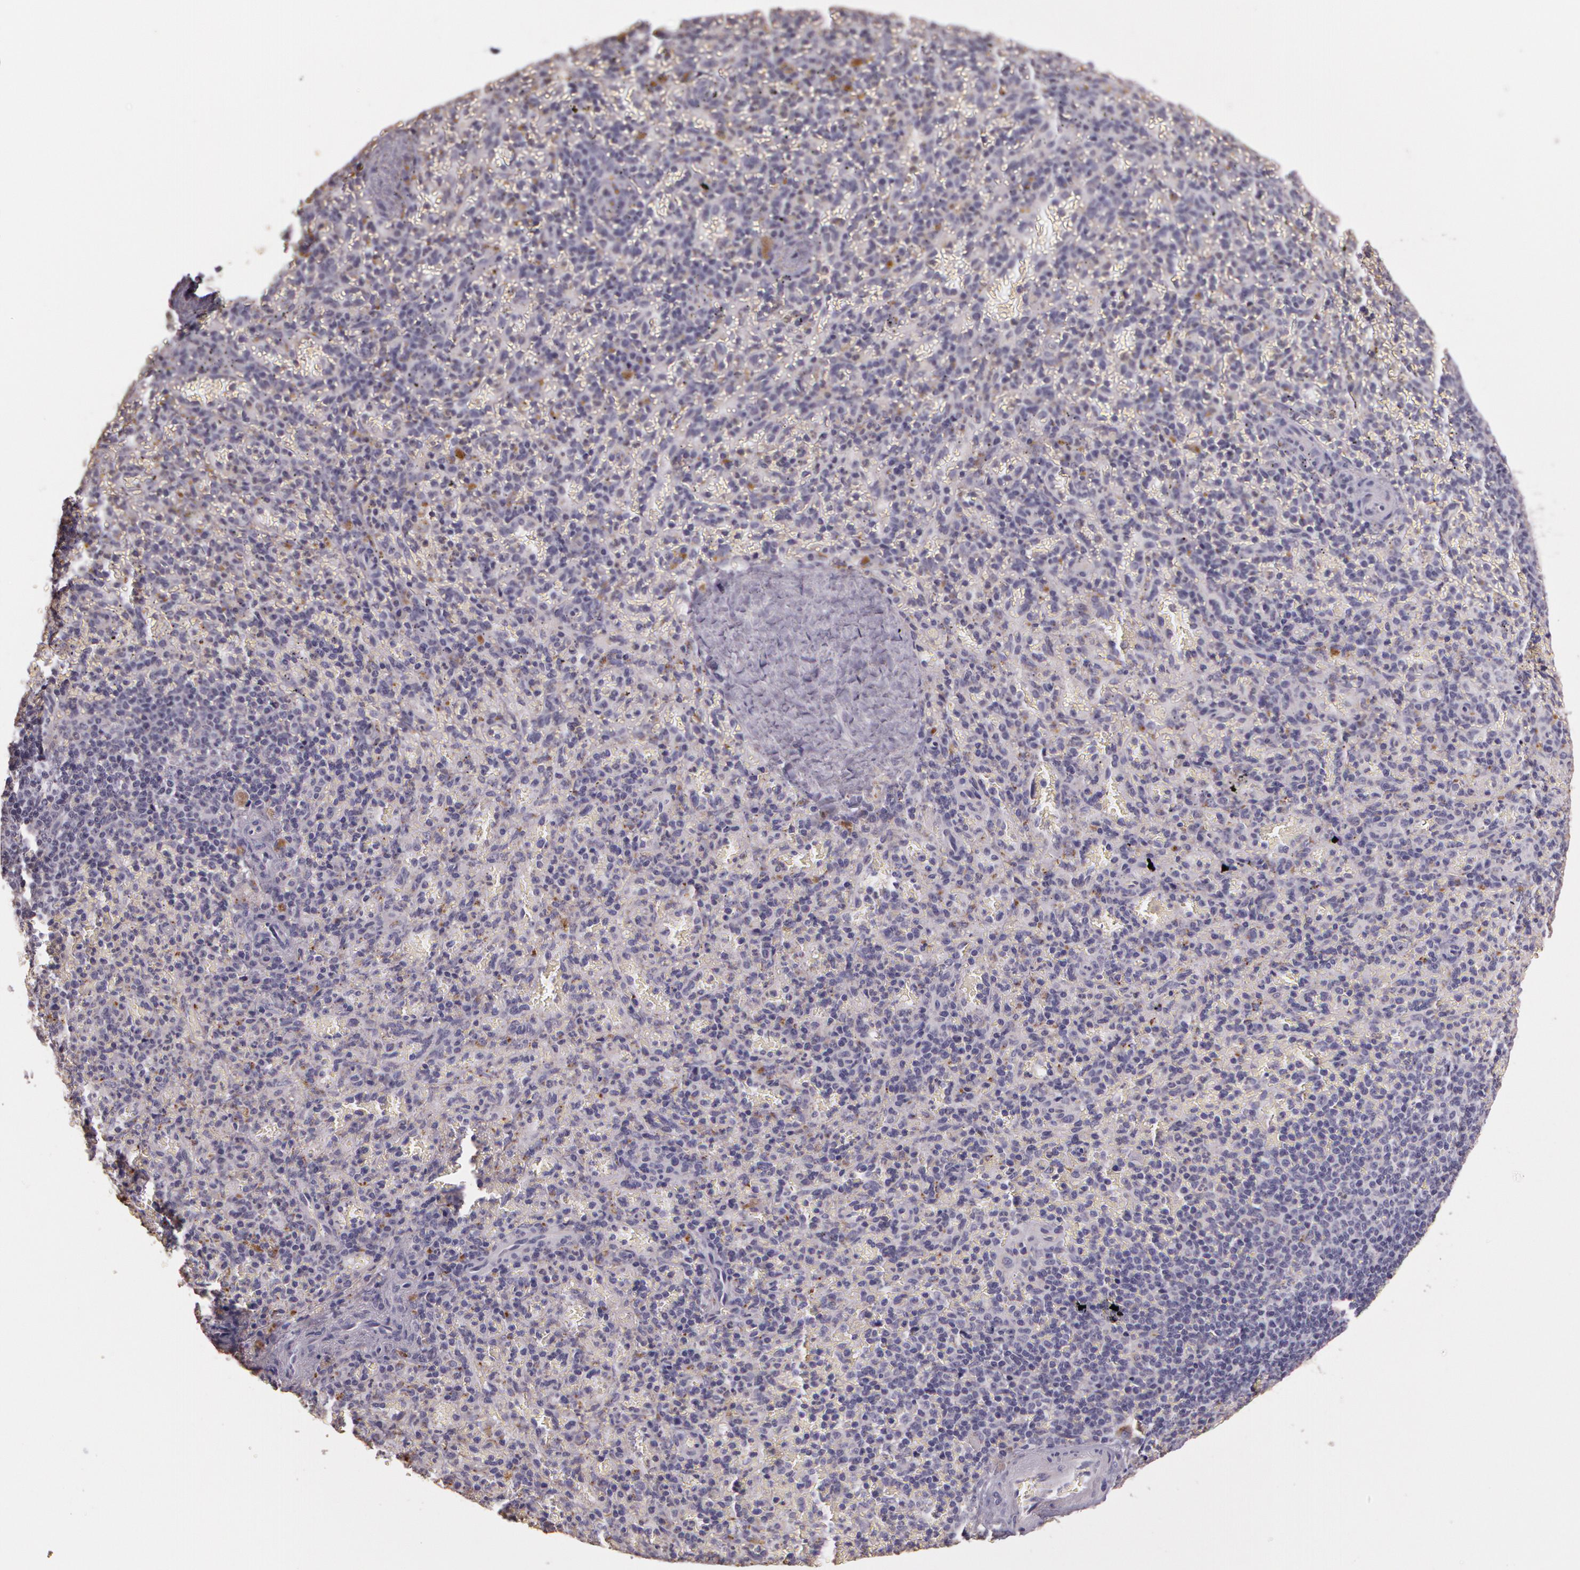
{"staining": {"intensity": "negative", "quantity": "none", "location": "none"}, "tissue": "spleen", "cell_type": "Cells in red pulp", "image_type": "normal", "snomed": [{"axis": "morphology", "description": "Normal tissue, NOS"}, {"axis": "topography", "description": "Spleen"}], "caption": "IHC of benign spleen exhibits no staining in cells in red pulp.", "gene": "G2E3", "patient": {"sex": "female", "age": 50}}